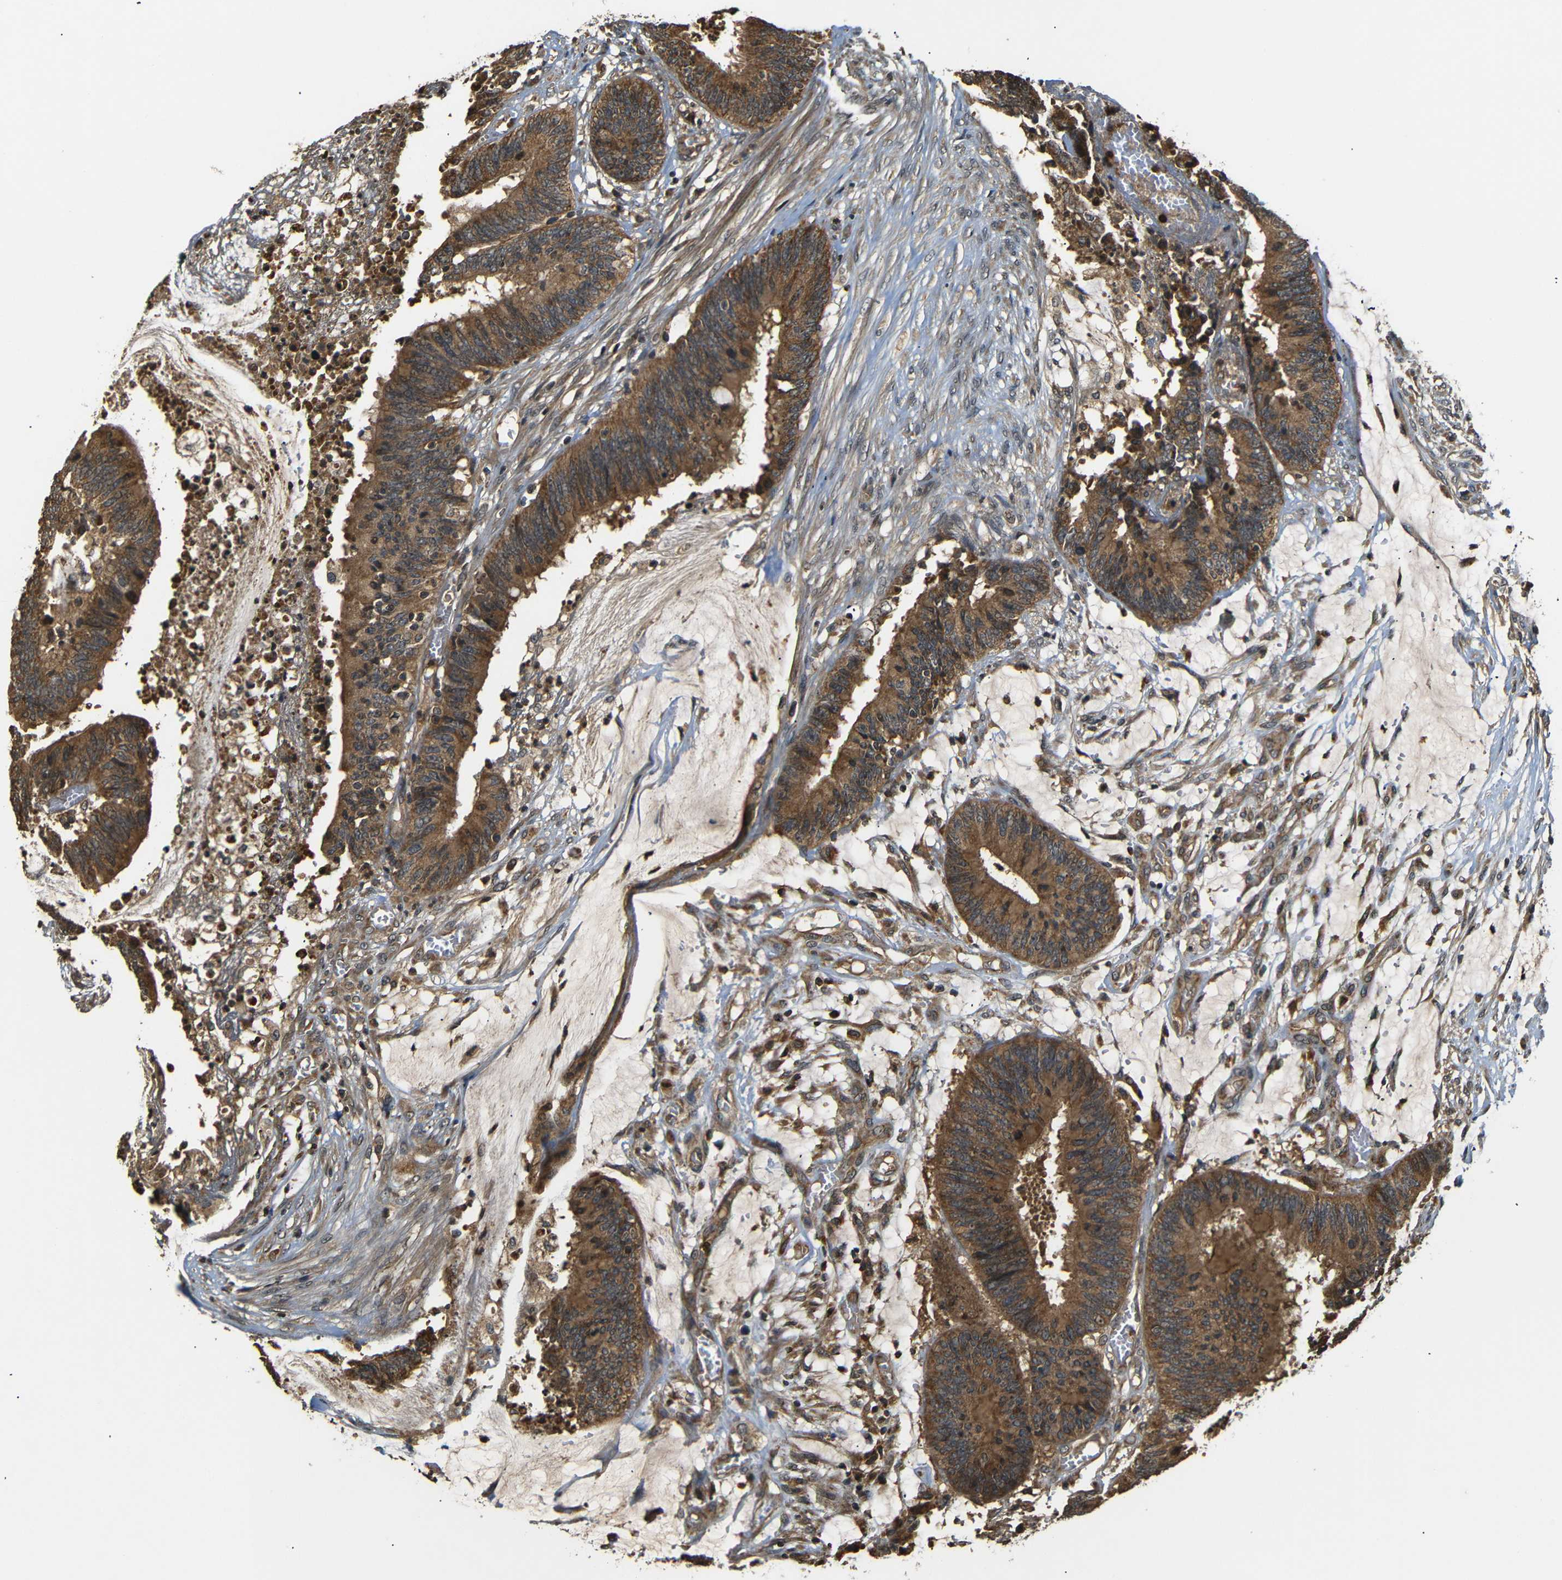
{"staining": {"intensity": "moderate", "quantity": ">75%", "location": "cytoplasmic/membranous"}, "tissue": "colorectal cancer", "cell_type": "Tumor cells", "image_type": "cancer", "snomed": [{"axis": "morphology", "description": "Adenocarcinoma, NOS"}, {"axis": "topography", "description": "Rectum"}], "caption": "Moderate cytoplasmic/membranous positivity is seen in about >75% of tumor cells in colorectal cancer. Immunohistochemistry (ihc) stains the protein in brown and the nuclei are stained blue.", "gene": "TANK", "patient": {"sex": "female", "age": 66}}